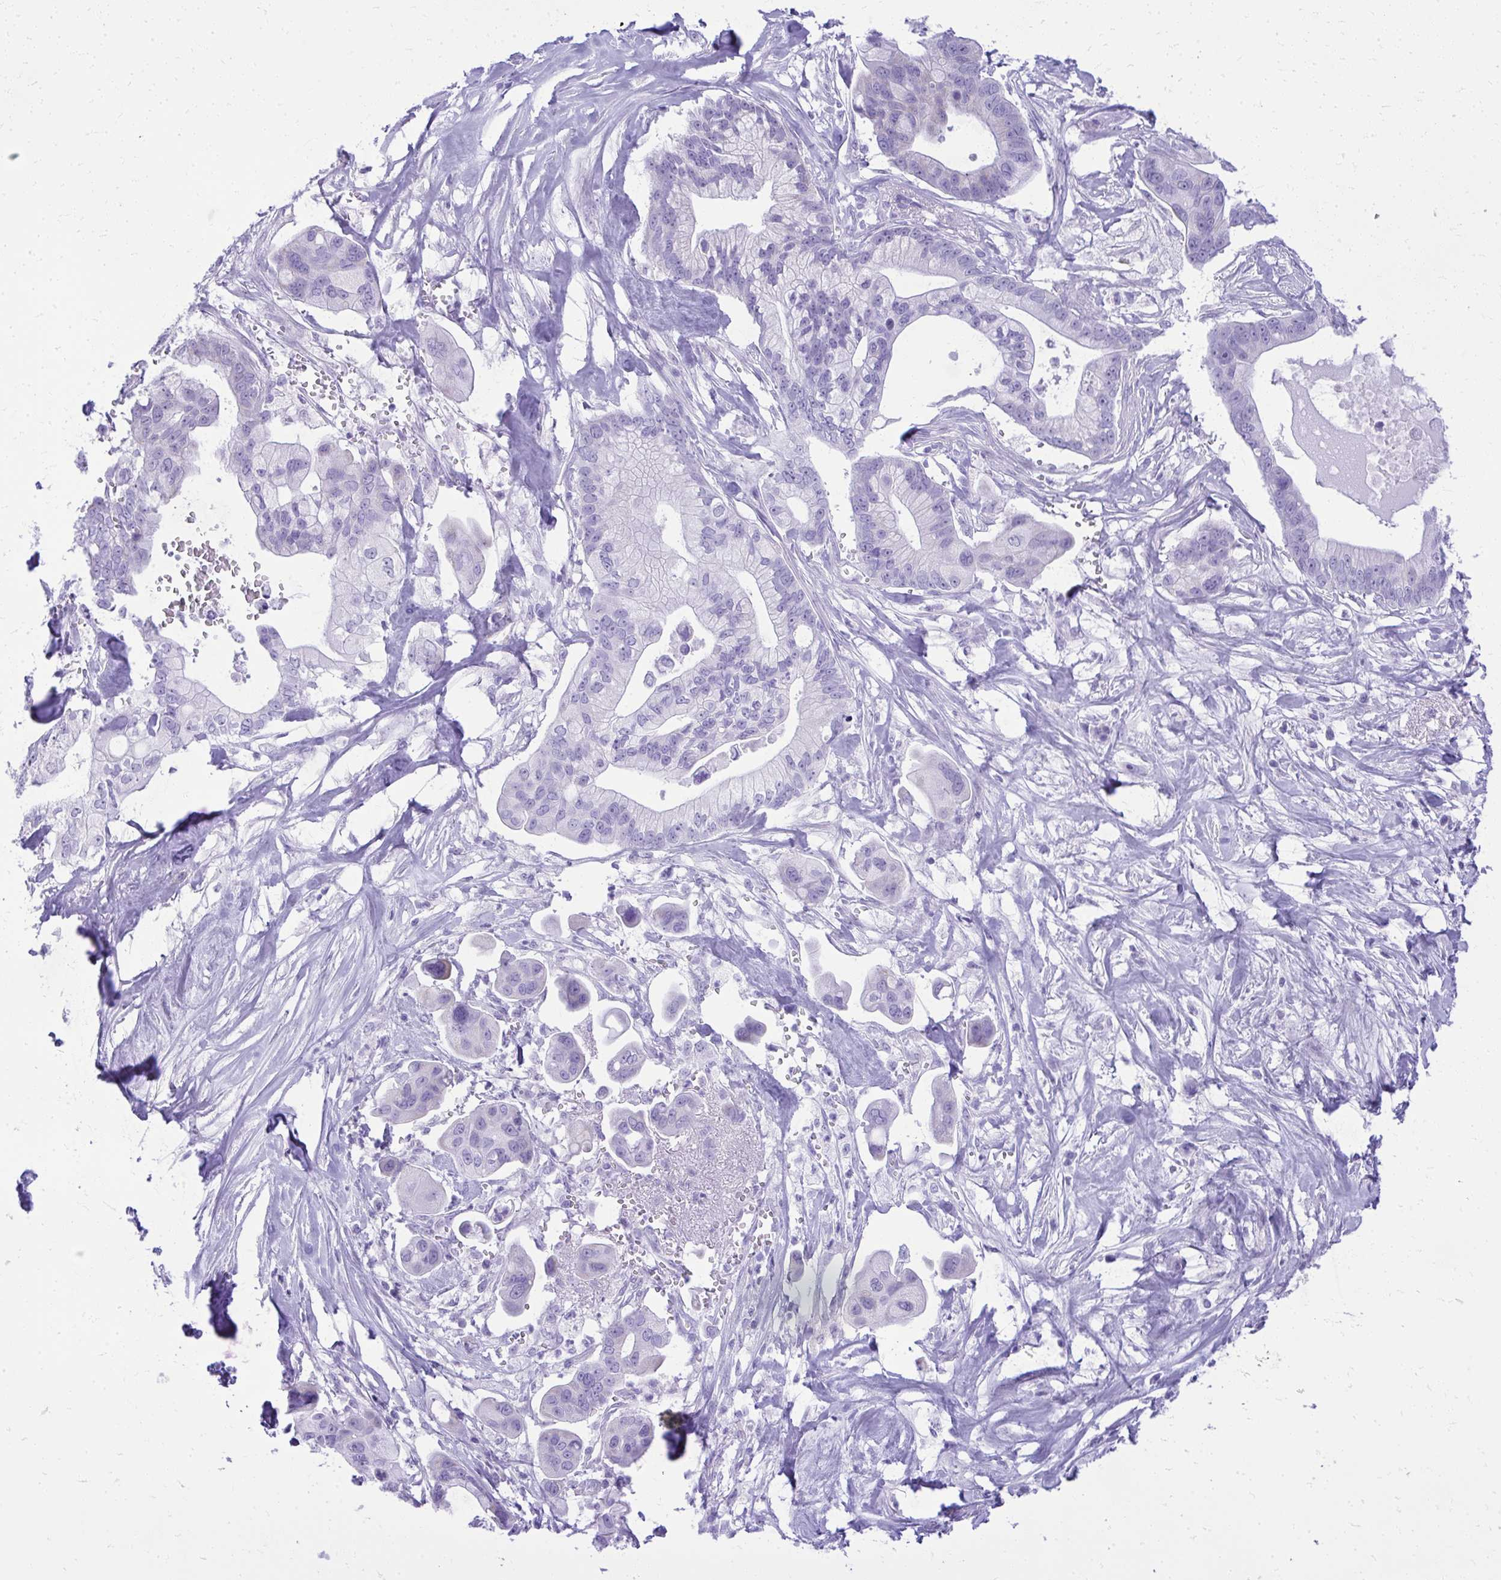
{"staining": {"intensity": "negative", "quantity": "none", "location": "none"}, "tissue": "pancreatic cancer", "cell_type": "Tumor cells", "image_type": "cancer", "snomed": [{"axis": "morphology", "description": "Adenocarcinoma, NOS"}, {"axis": "topography", "description": "Pancreas"}], "caption": "This is a image of IHC staining of pancreatic adenocarcinoma, which shows no staining in tumor cells. (DAB immunohistochemistry visualized using brightfield microscopy, high magnification).", "gene": "RALYL", "patient": {"sex": "male", "age": 68}}